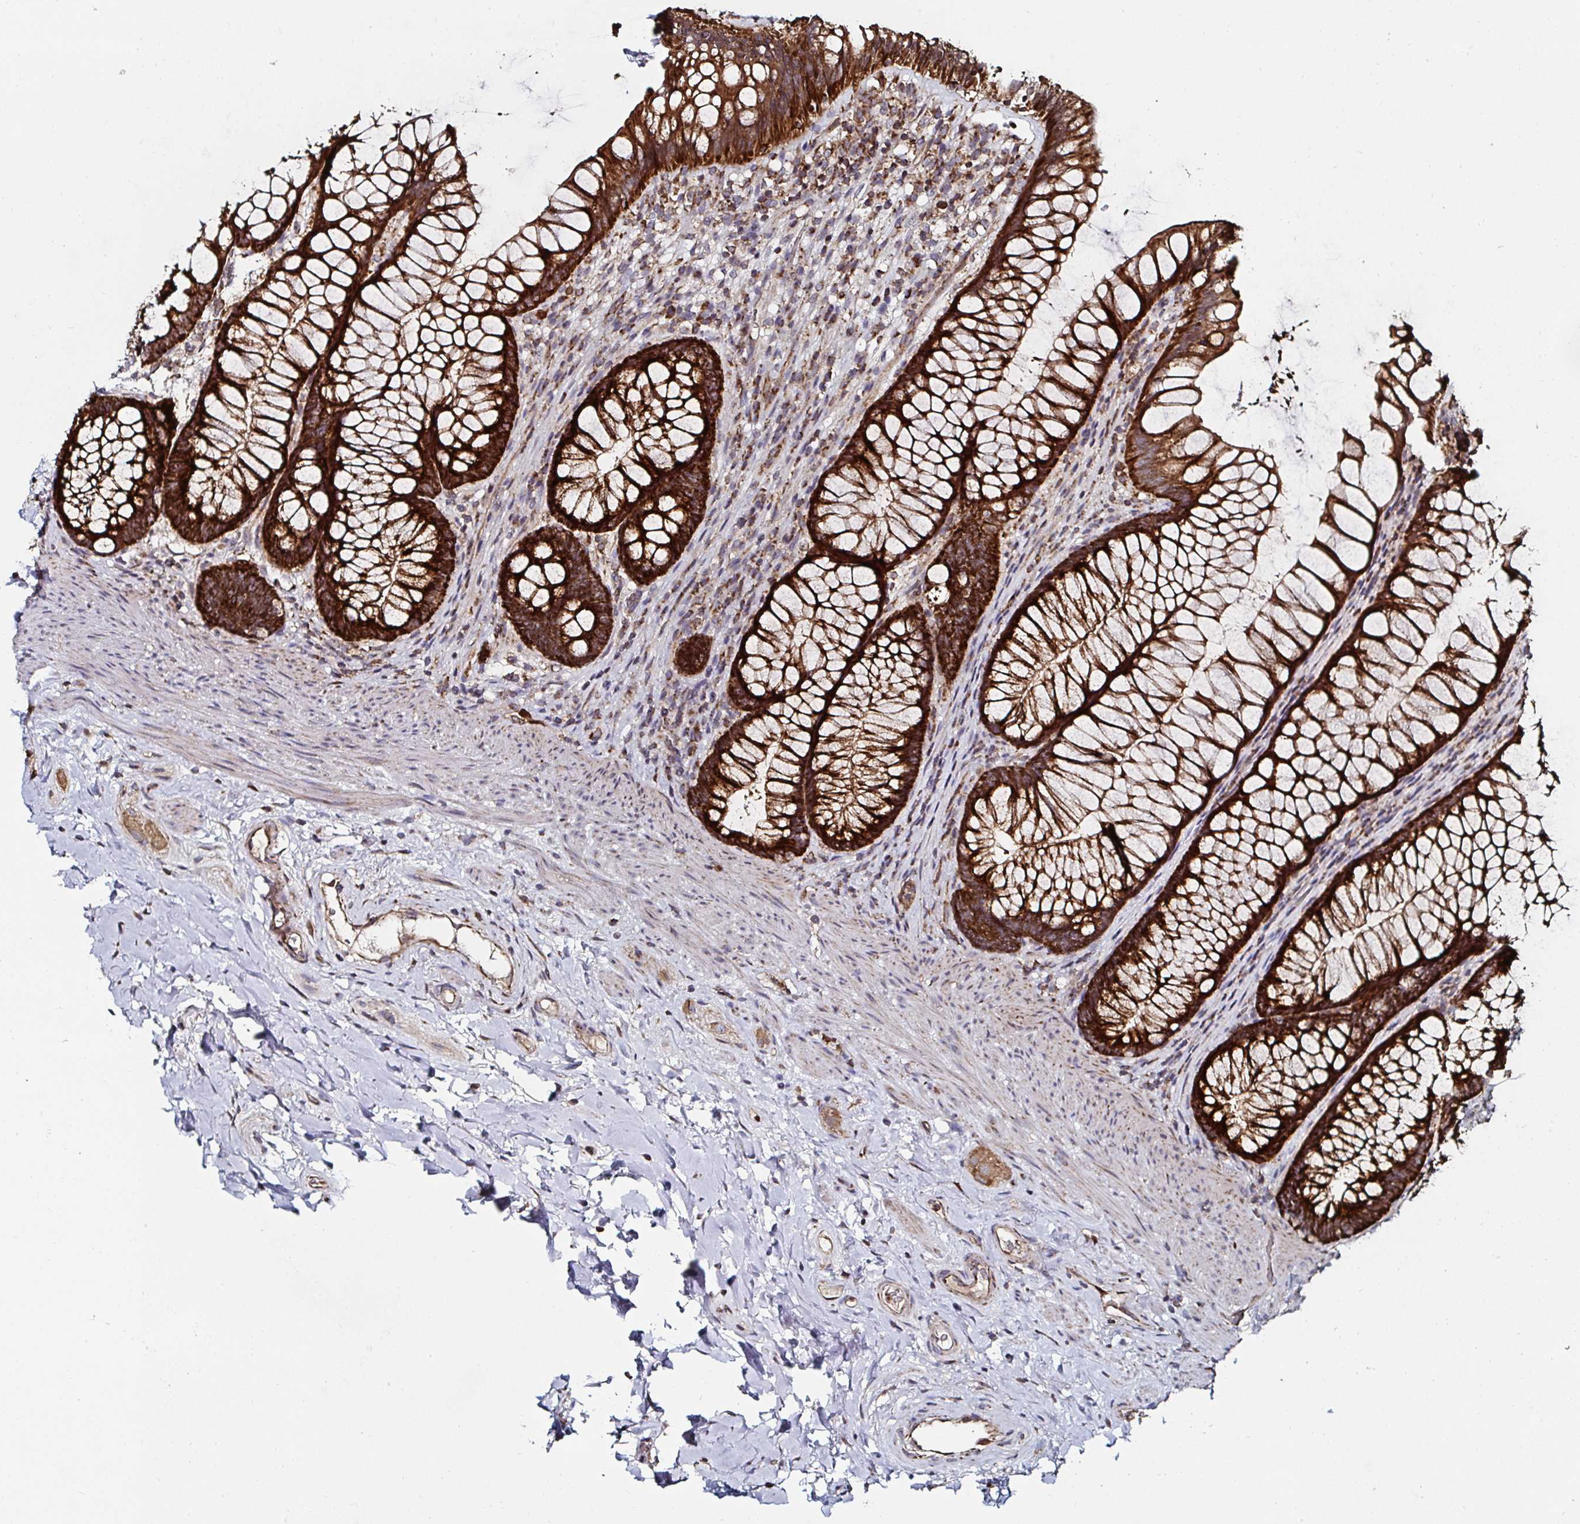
{"staining": {"intensity": "strong", "quantity": ">75%", "location": "cytoplasmic/membranous"}, "tissue": "rectum", "cell_type": "Glandular cells", "image_type": "normal", "snomed": [{"axis": "morphology", "description": "Normal tissue, NOS"}, {"axis": "topography", "description": "Rectum"}], "caption": "Approximately >75% of glandular cells in normal rectum demonstrate strong cytoplasmic/membranous protein positivity as visualized by brown immunohistochemical staining.", "gene": "ATAD3A", "patient": {"sex": "male", "age": 53}}